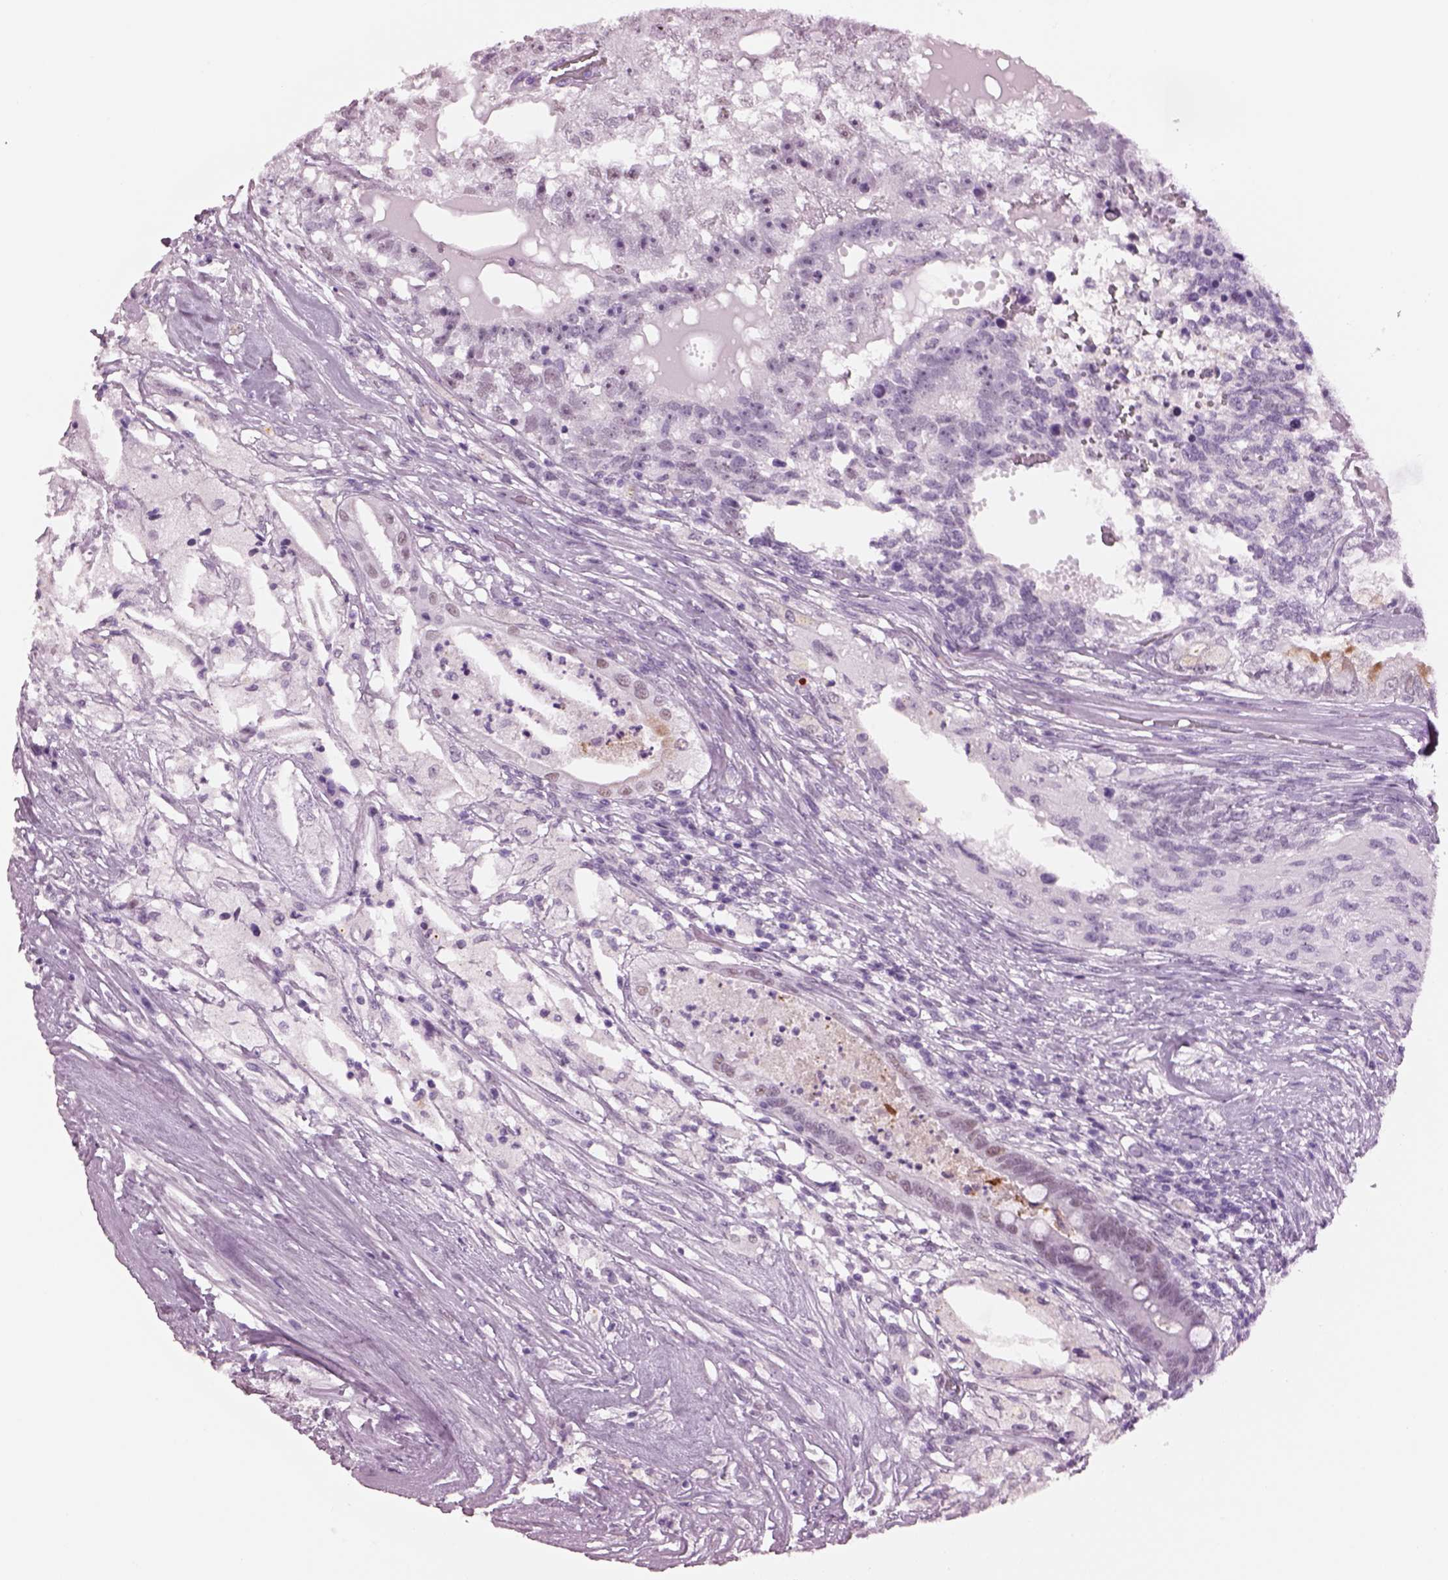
{"staining": {"intensity": "negative", "quantity": "none", "location": "none"}, "tissue": "testis cancer", "cell_type": "Tumor cells", "image_type": "cancer", "snomed": [{"axis": "morphology", "description": "Seminoma, NOS"}, {"axis": "morphology", "description": "Carcinoma, Embryonal, NOS"}, {"axis": "topography", "description": "Testis"}], "caption": "Immunohistochemistry of human testis seminoma displays no expression in tumor cells.", "gene": "ACOD1", "patient": {"sex": "male", "age": 41}}